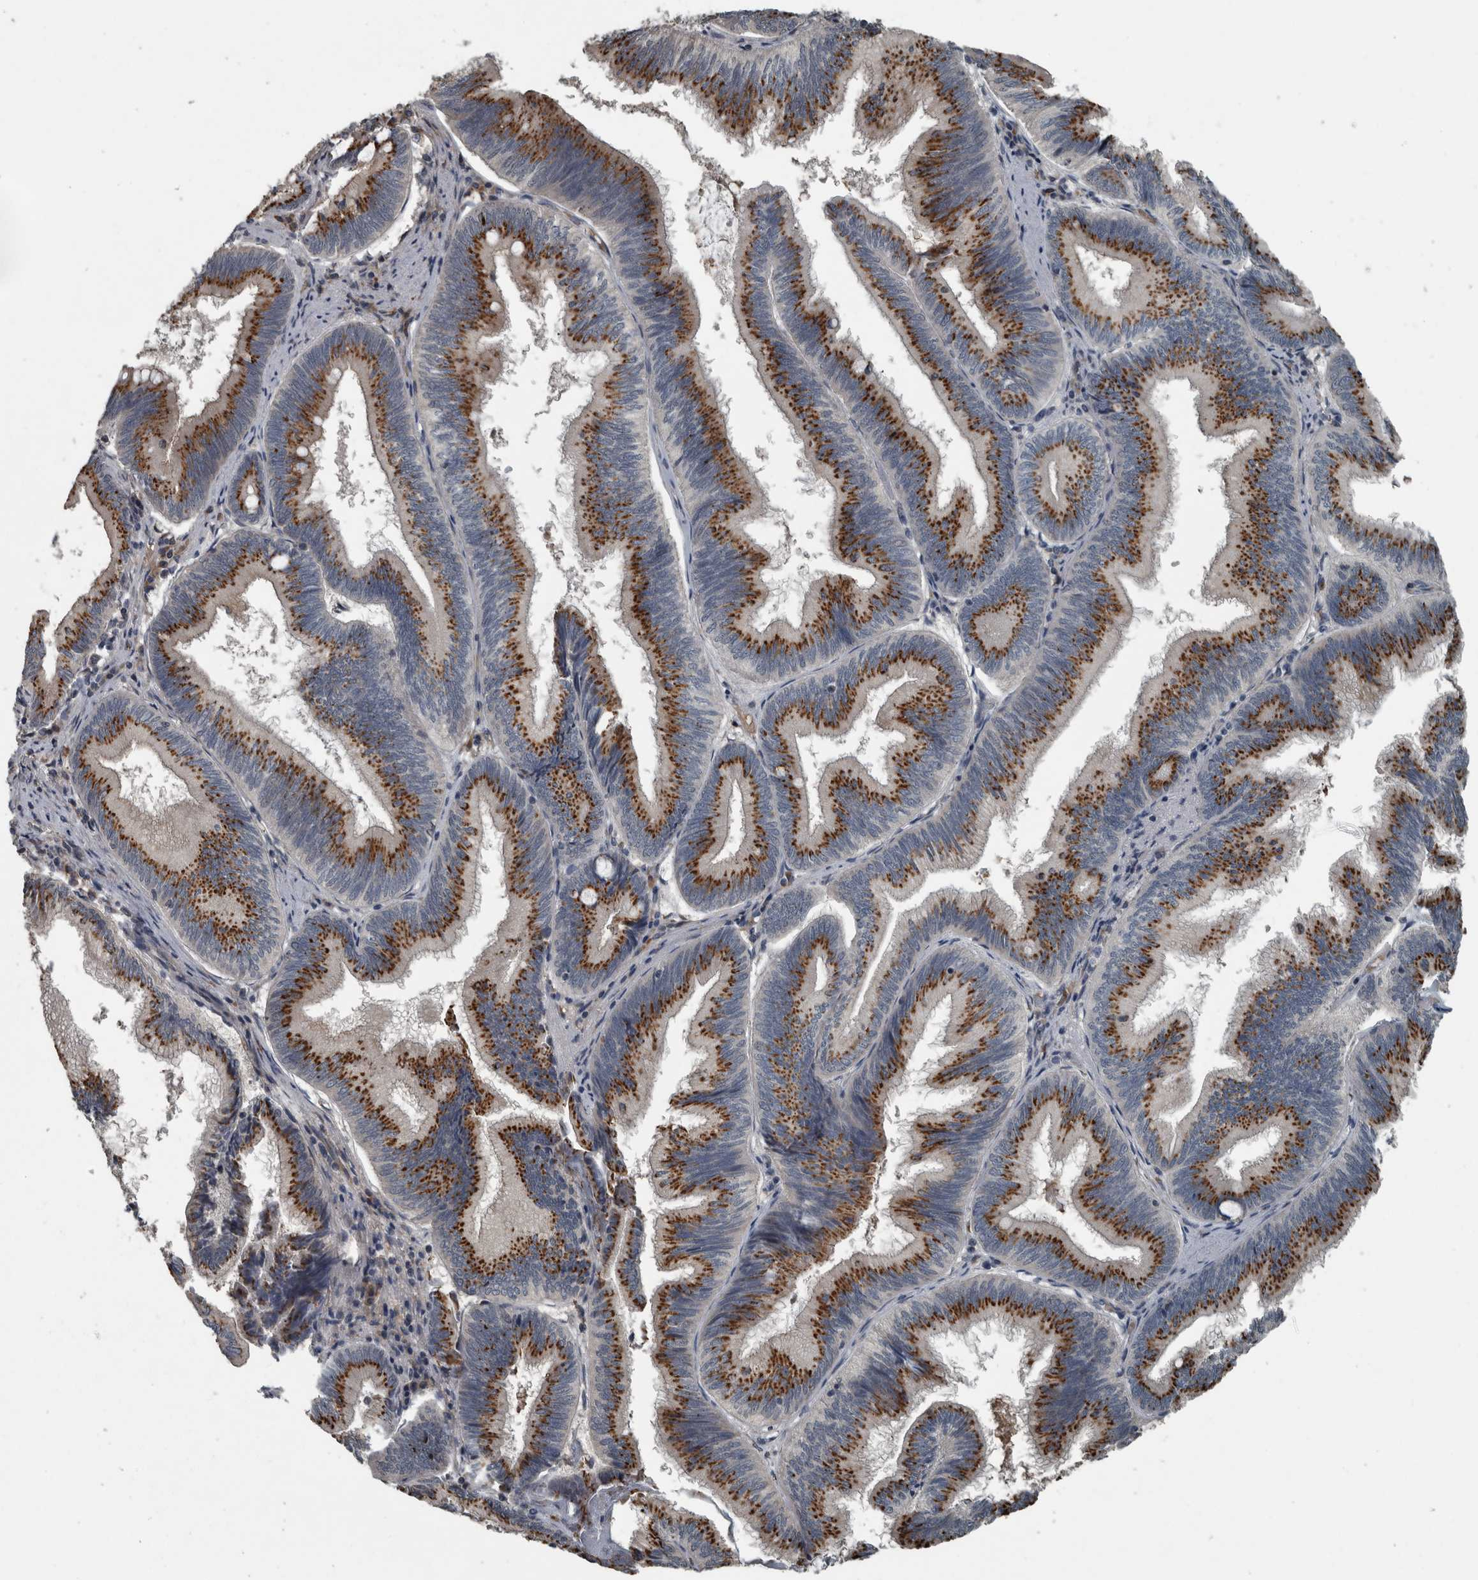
{"staining": {"intensity": "strong", "quantity": ">75%", "location": "cytoplasmic/membranous"}, "tissue": "pancreatic cancer", "cell_type": "Tumor cells", "image_type": "cancer", "snomed": [{"axis": "morphology", "description": "Adenocarcinoma, NOS"}, {"axis": "topography", "description": "Pancreas"}], "caption": "Immunohistochemistry (IHC) image of adenocarcinoma (pancreatic) stained for a protein (brown), which shows high levels of strong cytoplasmic/membranous expression in approximately >75% of tumor cells.", "gene": "ZNF345", "patient": {"sex": "male", "age": 82}}